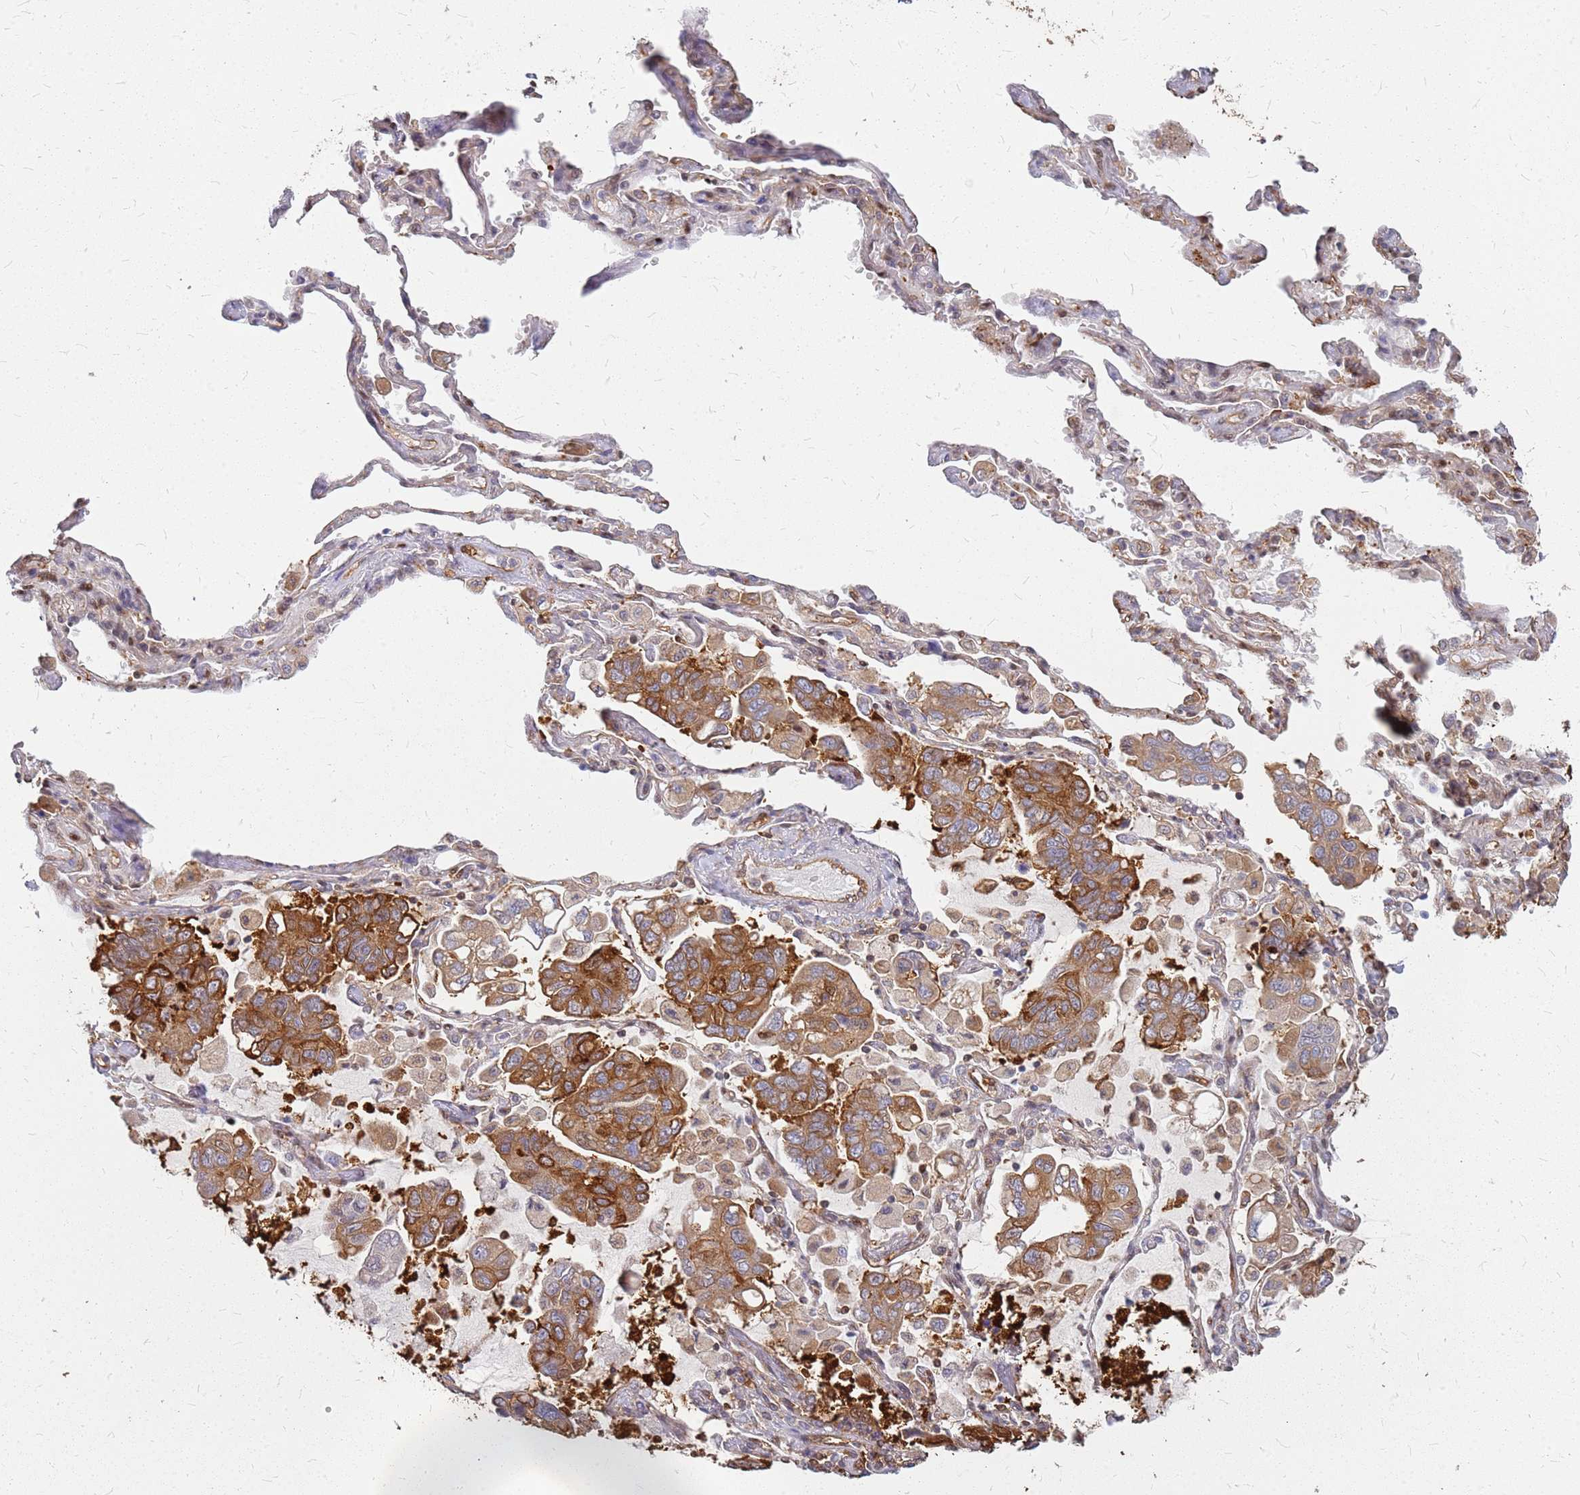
{"staining": {"intensity": "moderate", "quantity": ">75%", "location": "cytoplasmic/membranous"}, "tissue": "lung cancer", "cell_type": "Tumor cells", "image_type": "cancer", "snomed": [{"axis": "morphology", "description": "Adenocarcinoma, NOS"}, {"axis": "topography", "description": "Lung"}], "caption": "Immunohistochemical staining of human lung adenocarcinoma displays moderate cytoplasmic/membranous protein expression in about >75% of tumor cells. Ihc stains the protein of interest in brown and the nuclei are stained blue.", "gene": "HDX", "patient": {"sex": "male", "age": 64}}